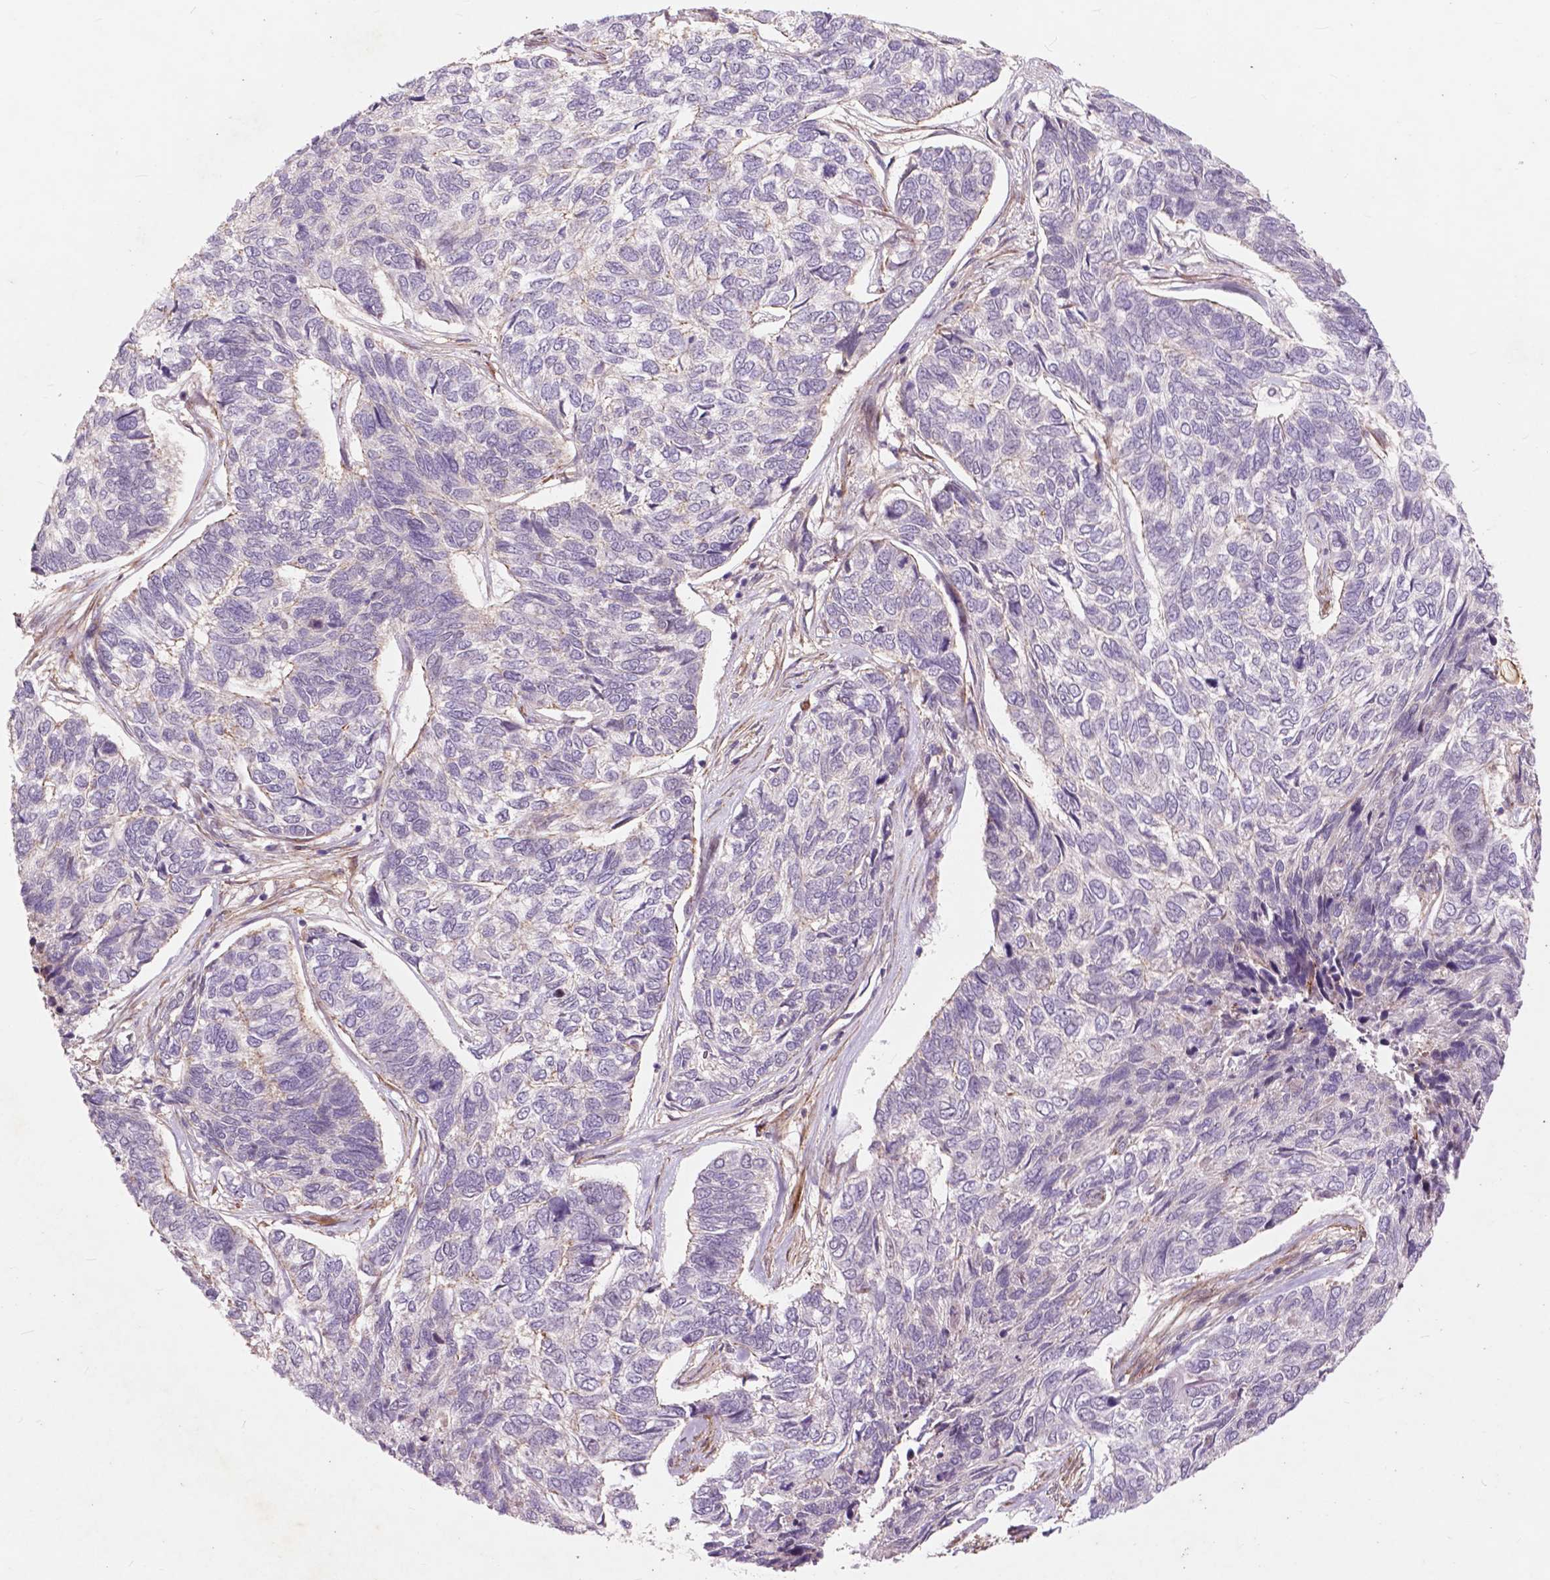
{"staining": {"intensity": "negative", "quantity": "none", "location": "none"}, "tissue": "skin cancer", "cell_type": "Tumor cells", "image_type": "cancer", "snomed": [{"axis": "morphology", "description": "Basal cell carcinoma"}, {"axis": "topography", "description": "Skin"}], "caption": "Immunohistochemistry of human skin basal cell carcinoma displays no expression in tumor cells. (Immunohistochemistry, brightfield microscopy, high magnification).", "gene": "RFPL4B", "patient": {"sex": "female", "age": 65}}